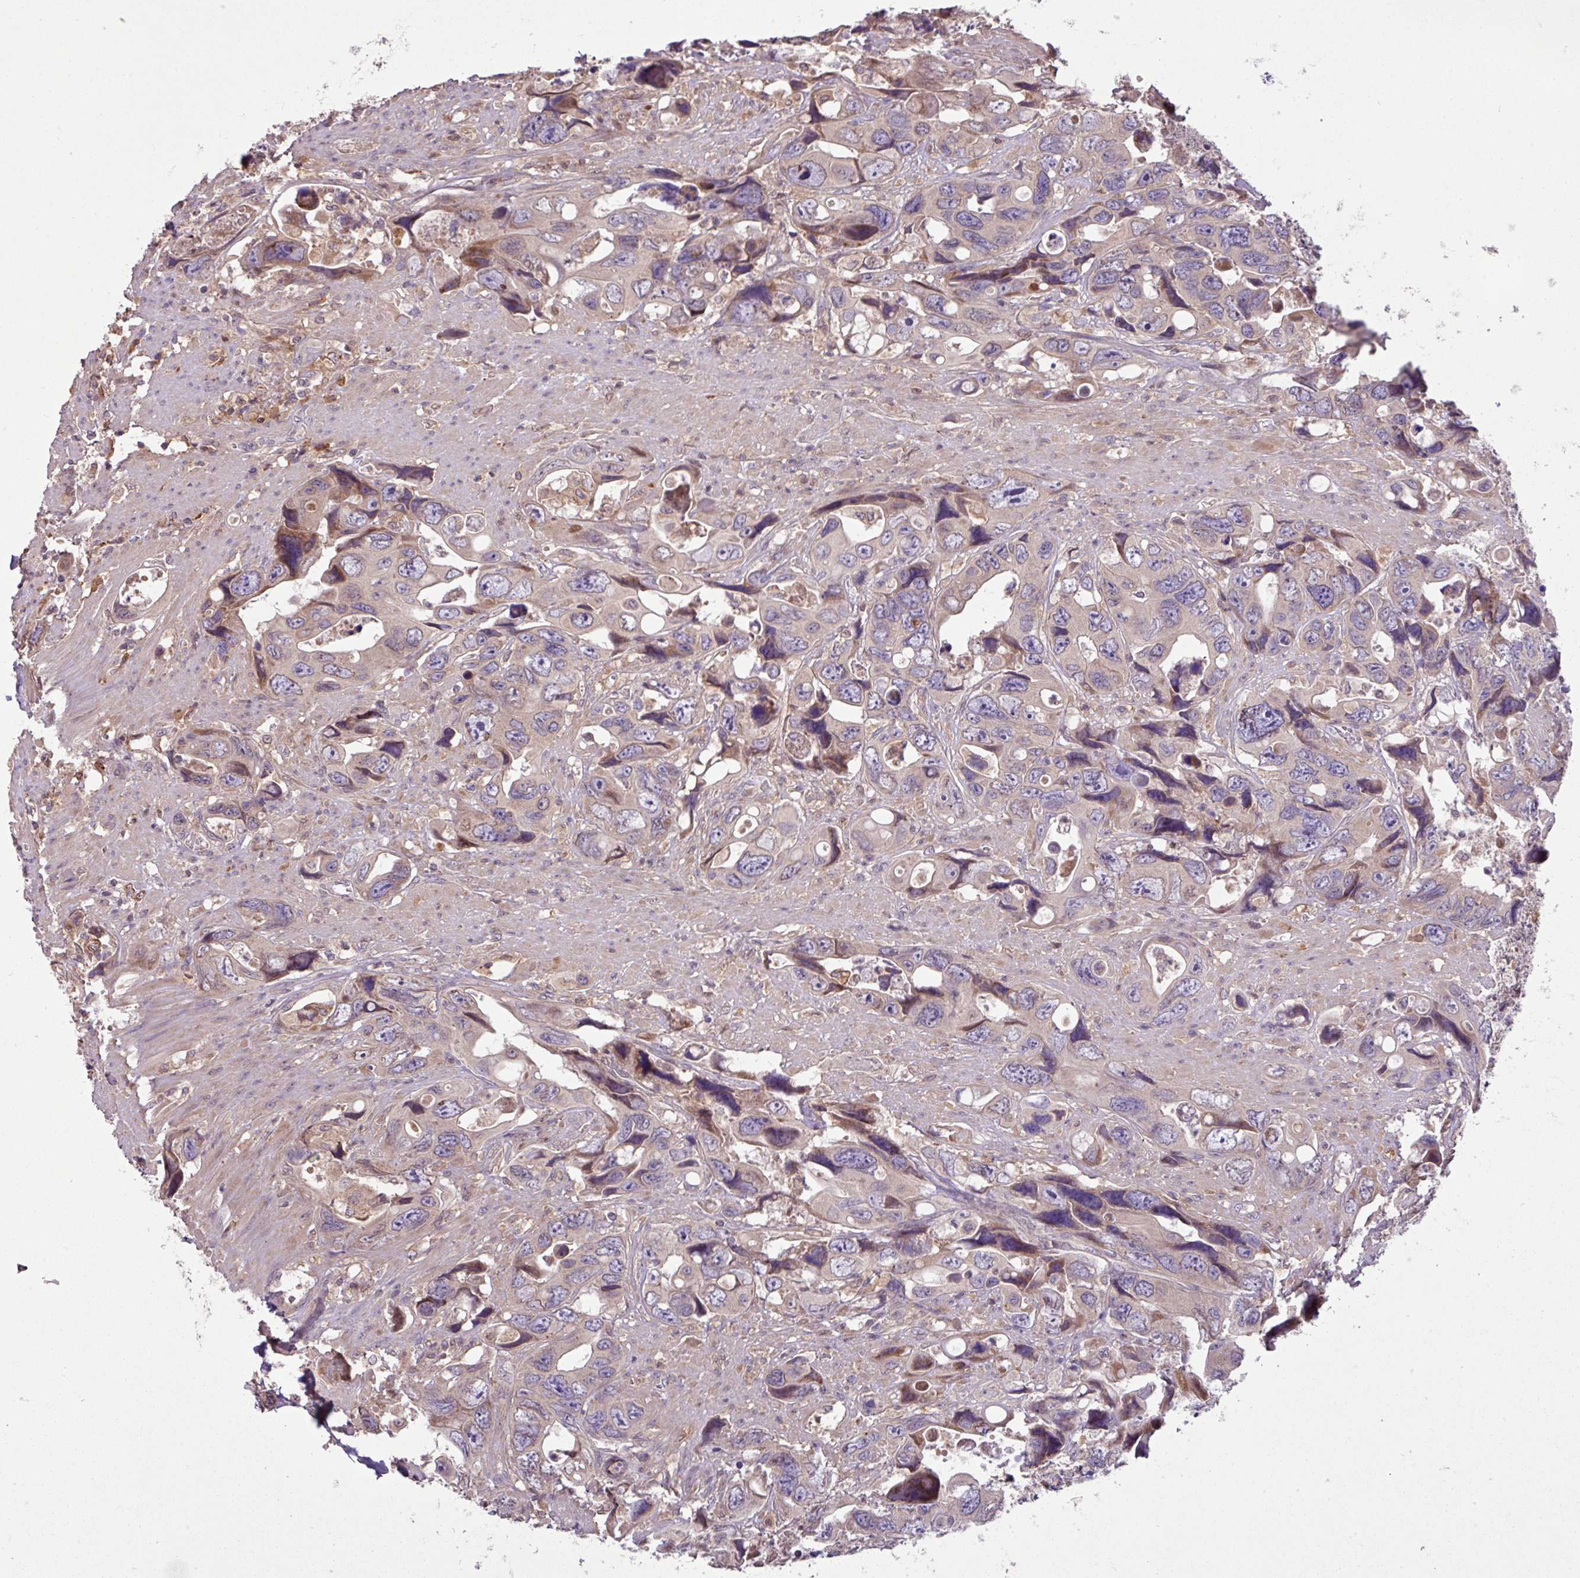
{"staining": {"intensity": "weak", "quantity": "<25%", "location": "cytoplasmic/membranous"}, "tissue": "colorectal cancer", "cell_type": "Tumor cells", "image_type": "cancer", "snomed": [{"axis": "morphology", "description": "Adenocarcinoma, NOS"}, {"axis": "topography", "description": "Rectum"}], "caption": "IHC image of neoplastic tissue: adenocarcinoma (colorectal) stained with DAB (3,3'-diaminobenzidine) reveals no significant protein staining in tumor cells. (Immunohistochemistry, brightfield microscopy, high magnification).", "gene": "ARHGEF25", "patient": {"sex": "male", "age": 57}}